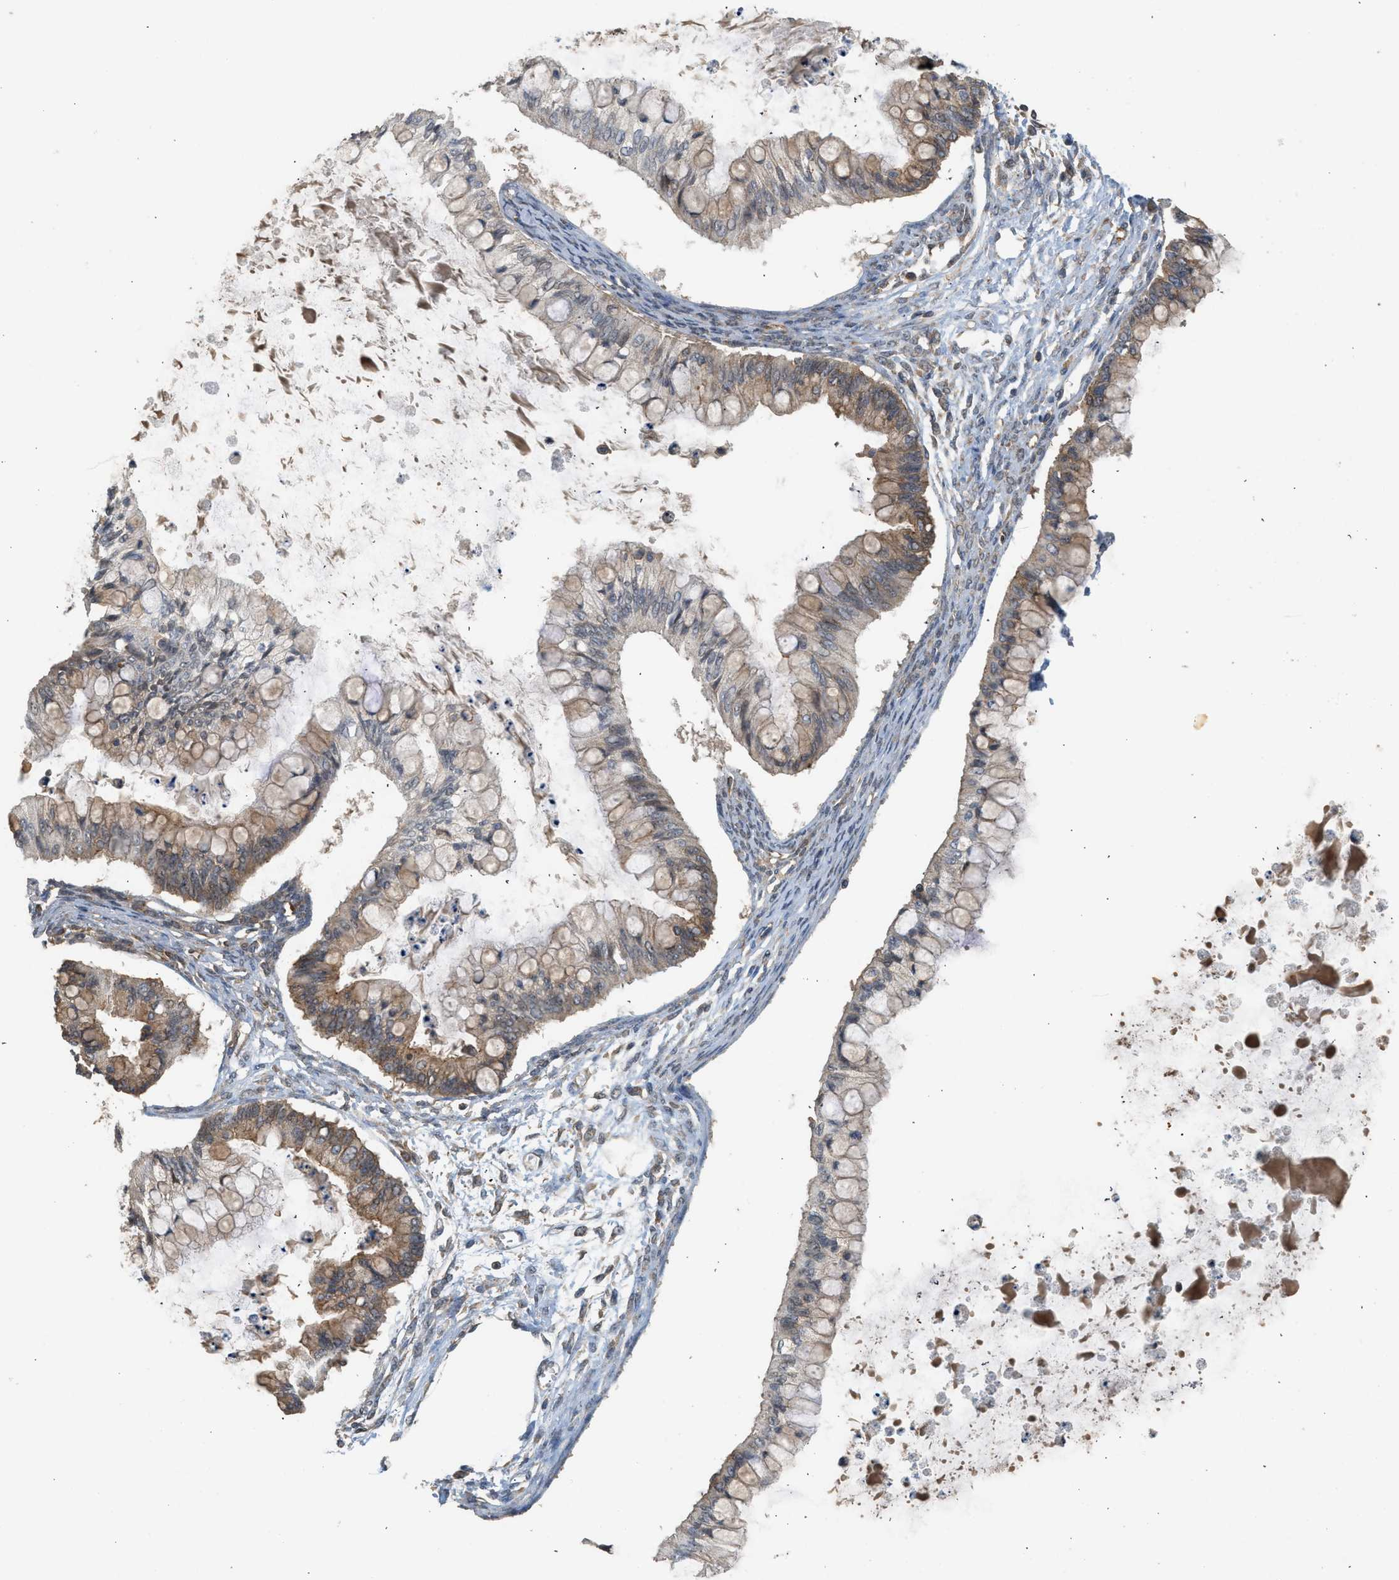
{"staining": {"intensity": "moderate", "quantity": ">75%", "location": "cytoplasmic/membranous"}, "tissue": "ovarian cancer", "cell_type": "Tumor cells", "image_type": "cancer", "snomed": [{"axis": "morphology", "description": "Cystadenocarcinoma, mucinous, NOS"}, {"axis": "topography", "description": "Ovary"}], "caption": "Brown immunohistochemical staining in ovarian cancer shows moderate cytoplasmic/membranous expression in about >75% of tumor cells. The staining is performed using DAB (3,3'-diaminobenzidine) brown chromogen to label protein expression. The nuclei are counter-stained blue using hematoxylin.", "gene": "HIP1R", "patient": {"sex": "female", "age": 57}}